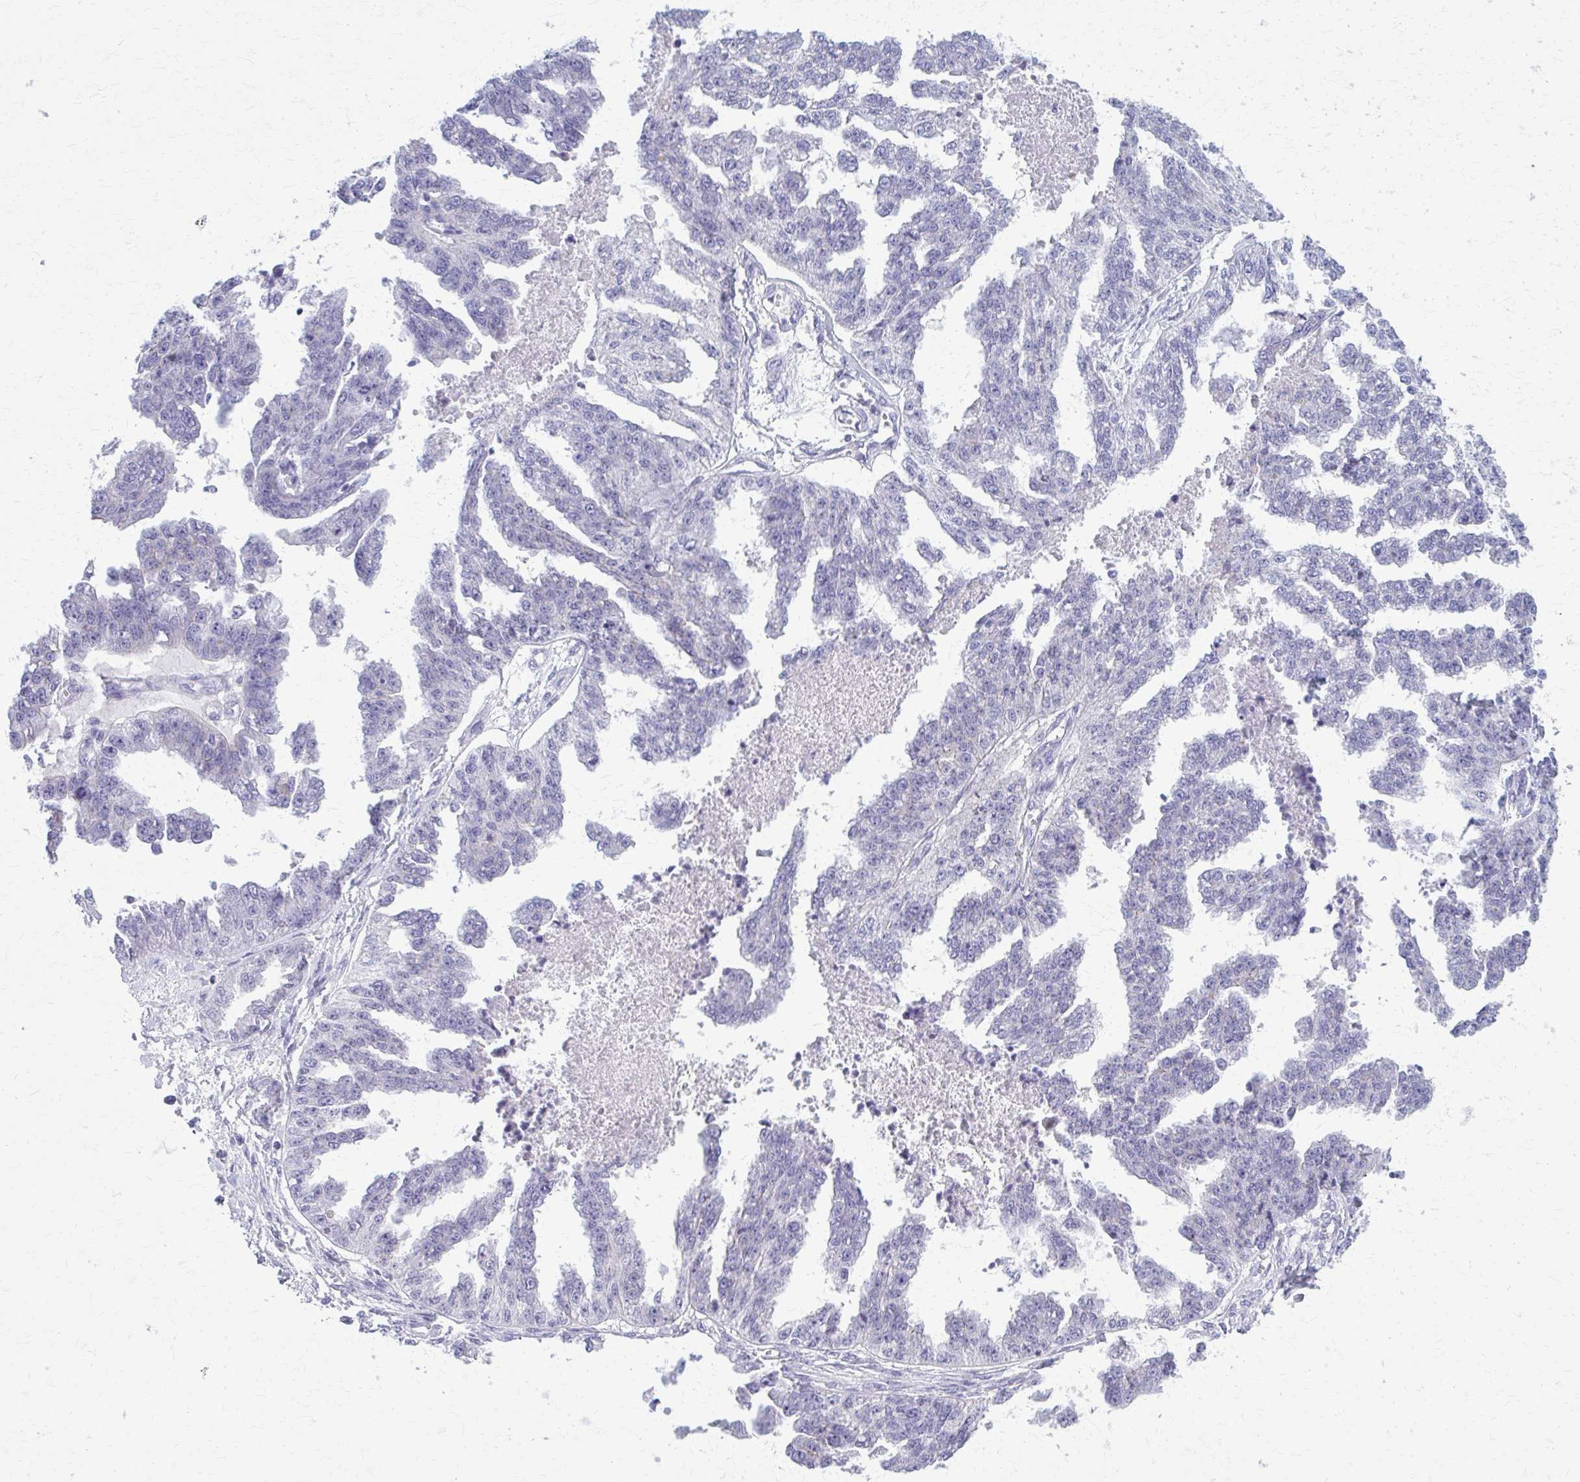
{"staining": {"intensity": "negative", "quantity": "none", "location": "none"}, "tissue": "ovarian cancer", "cell_type": "Tumor cells", "image_type": "cancer", "snomed": [{"axis": "morphology", "description": "Cystadenocarcinoma, serous, NOS"}, {"axis": "topography", "description": "Ovary"}], "caption": "A photomicrograph of ovarian serous cystadenocarcinoma stained for a protein displays no brown staining in tumor cells.", "gene": "PEDS1", "patient": {"sex": "female", "age": 58}}